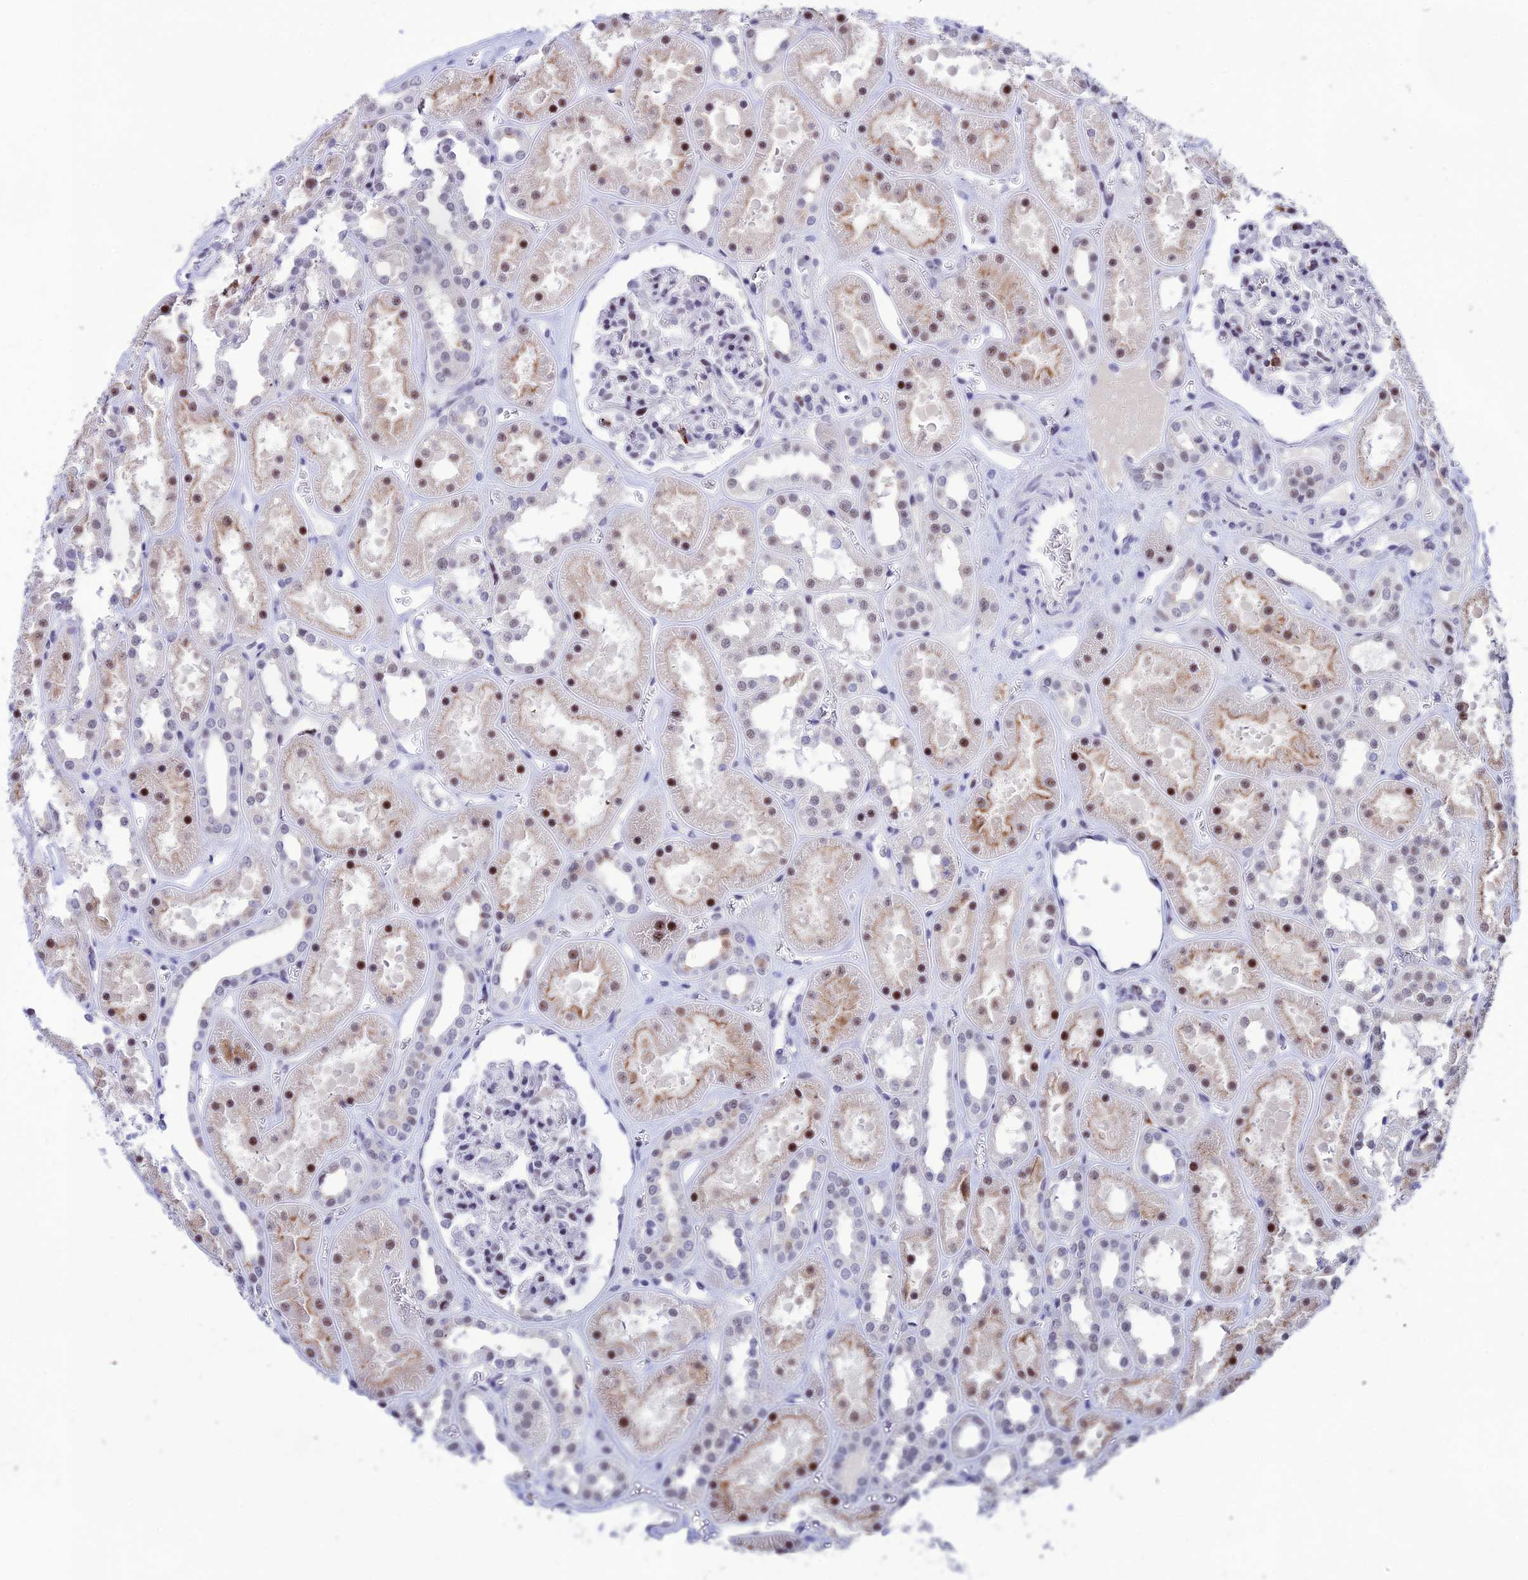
{"staining": {"intensity": "moderate", "quantity": "<25%", "location": "nuclear"}, "tissue": "kidney", "cell_type": "Cells in glomeruli", "image_type": "normal", "snomed": [{"axis": "morphology", "description": "Normal tissue, NOS"}, {"axis": "topography", "description": "Kidney"}], "caption": "The photomicrograph reveals staining of unremarkable kidney, revealing moderate nuclear protein staining (brown color) within cells in glomeruli. The staining is performed using DAB brown chromogen to label protein expression. The nuclei are counter-stained blue using hematoxylin.", "gene": "MFSD2B", "patient": {"sex": "female", "age": 41}}